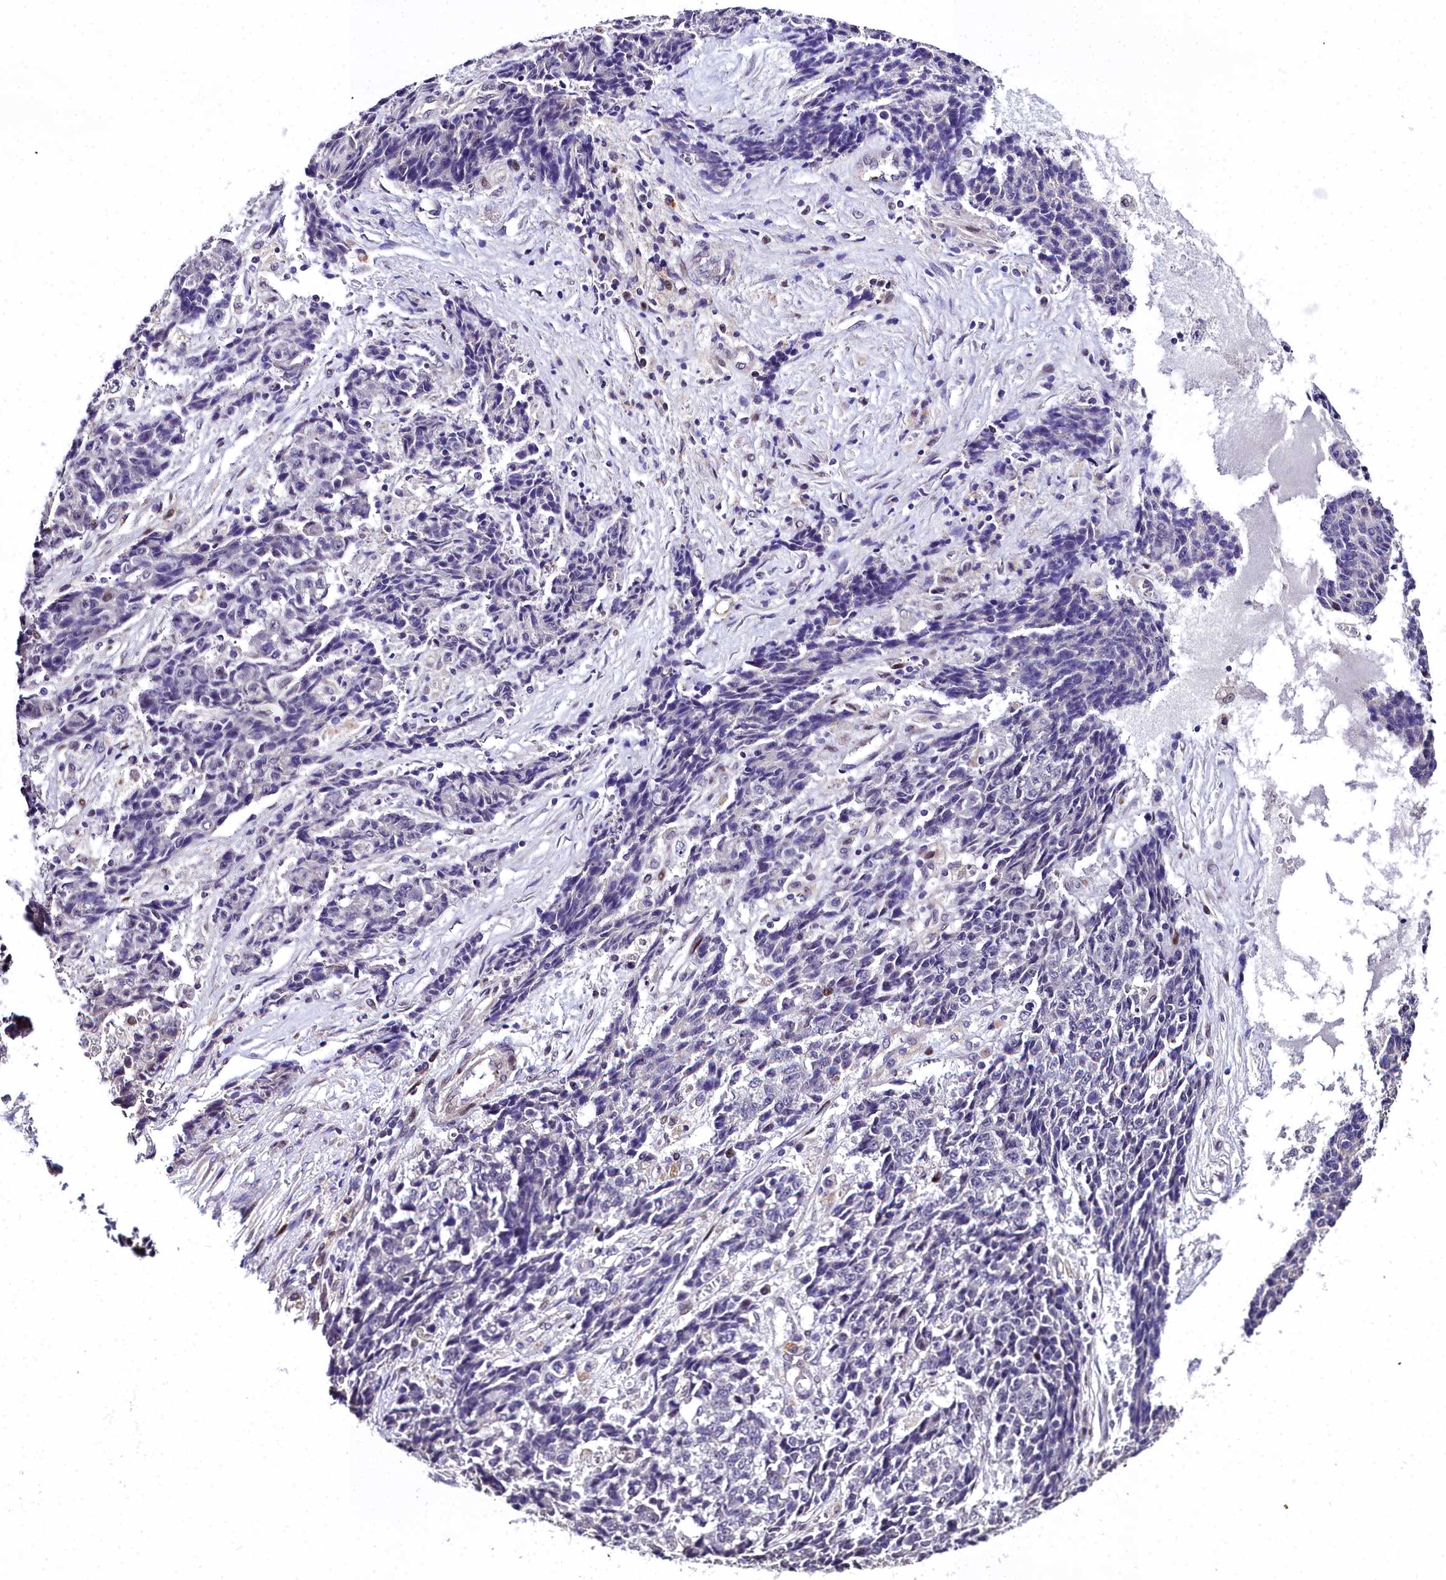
{"staining": {"intensity": "negative", "quantity": "none", "location": "none"}, "tissue": "ovarian cancer", "cell_type": "Tumor cells", "image_type": "cancer", "snomed": [{"axis": "morphology", "description": "Carcinoma, endometroid"}, {"axis": "topography", "description": "Ovary"}], "caption": "IHC photomicrograph of human endometroid carcinoma (ovarian) stained for a protein (brown), which shows no positivity in tumor cells. The staining was performed using DAB (3,3'-diaminobenzidine) to visualize the protein expression in brown, while the nuclei were stained in blue with hematoxylin (Magnification: 20x).", "gene": "AP1M1", "patient": {"sex": "female", "age": 42}}